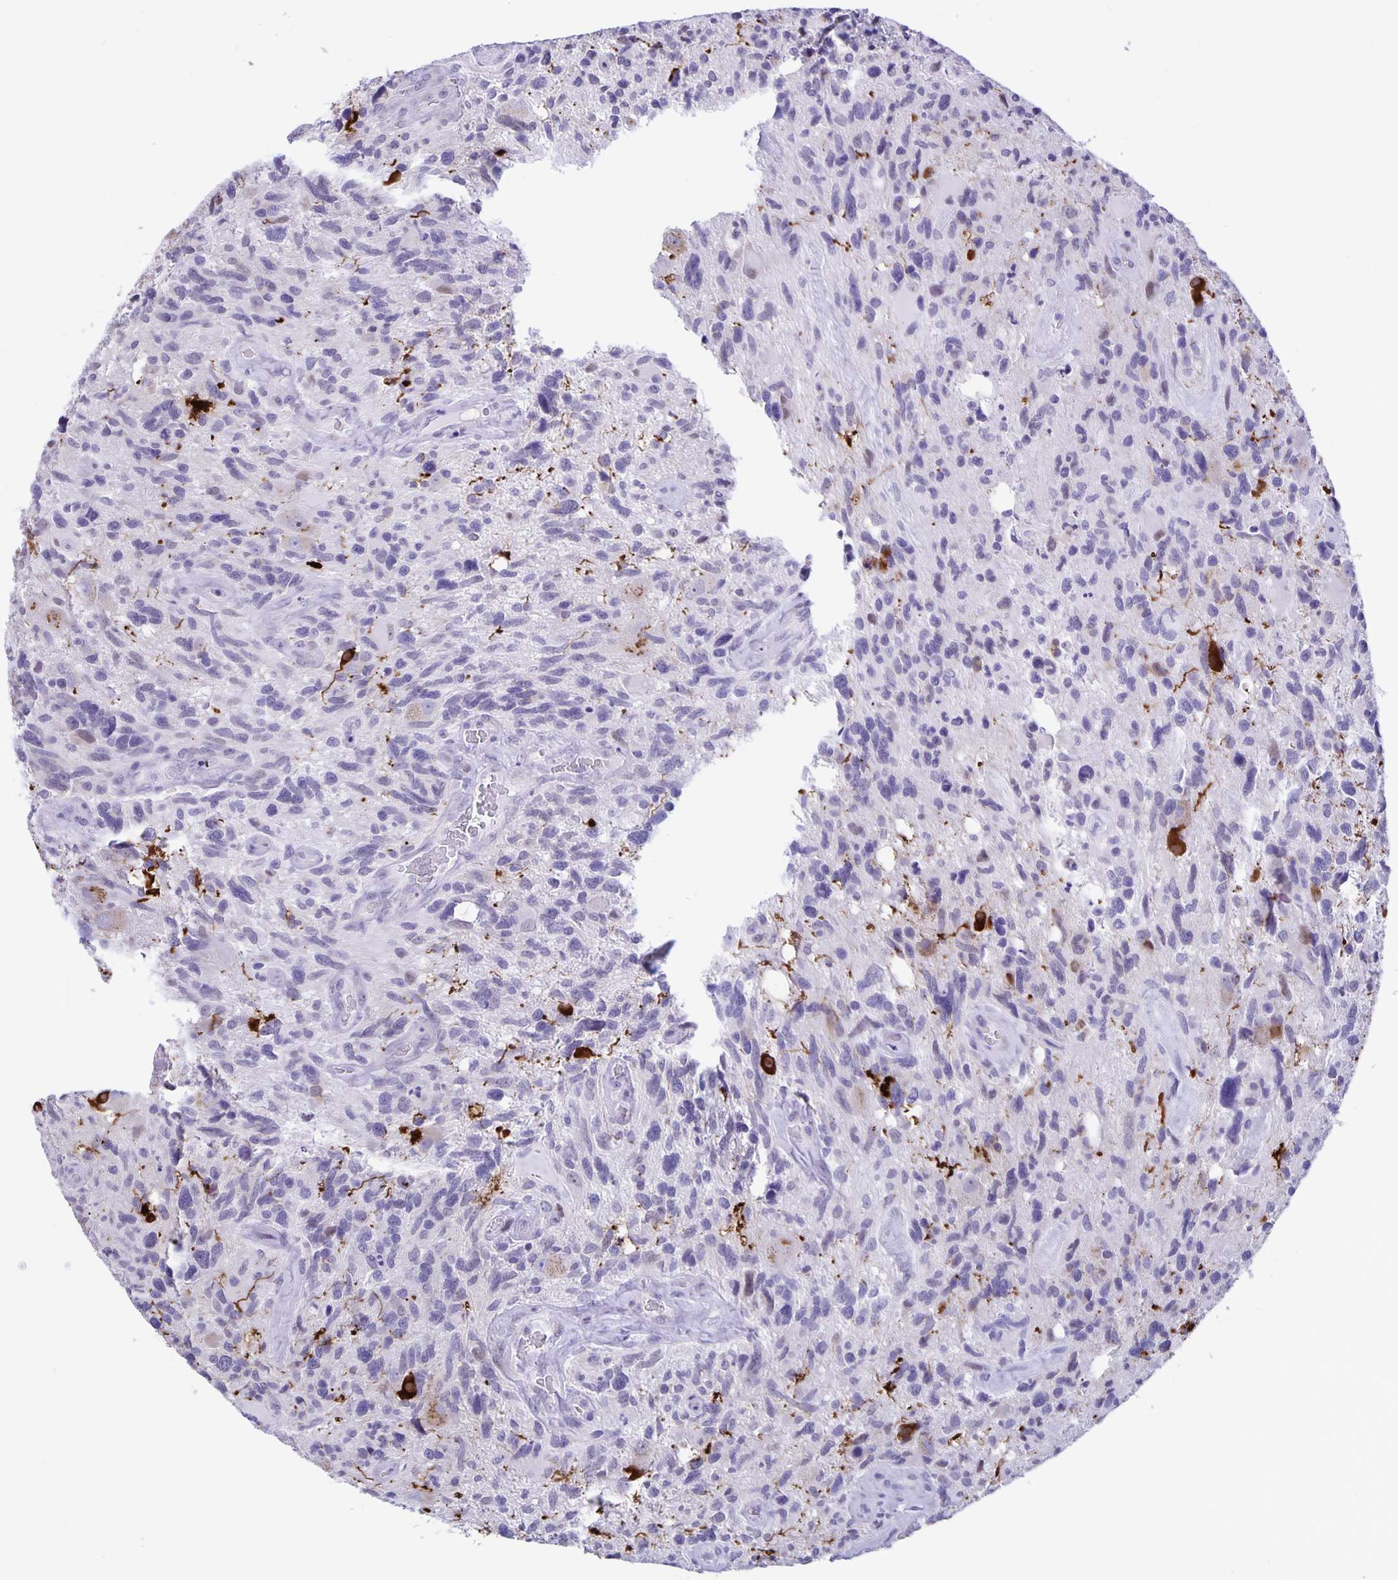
{"staining": {"intensity": "negative", "quantity": "none", "location": "none"}, "tissue": "glioma", "cell_type": "Tumor cells", "image_type": "cancer", "snomed": [{"axis": "morphology", "description": "Glioma, malignant, High grade"}, {"axis": "topography", "description": "Brain"}], "caption": "Protein analysis of high-grade glioma (malignant) reveals no significant expression in tumor cells. Brightfield microscopy of IHC stained with DAB (3,3'-diaminobenzidine) (brown) and hematoxylin (blue), captured at high magnification.", "gene": "ERMN", "patient": {"sex": "male", "age": 49}}